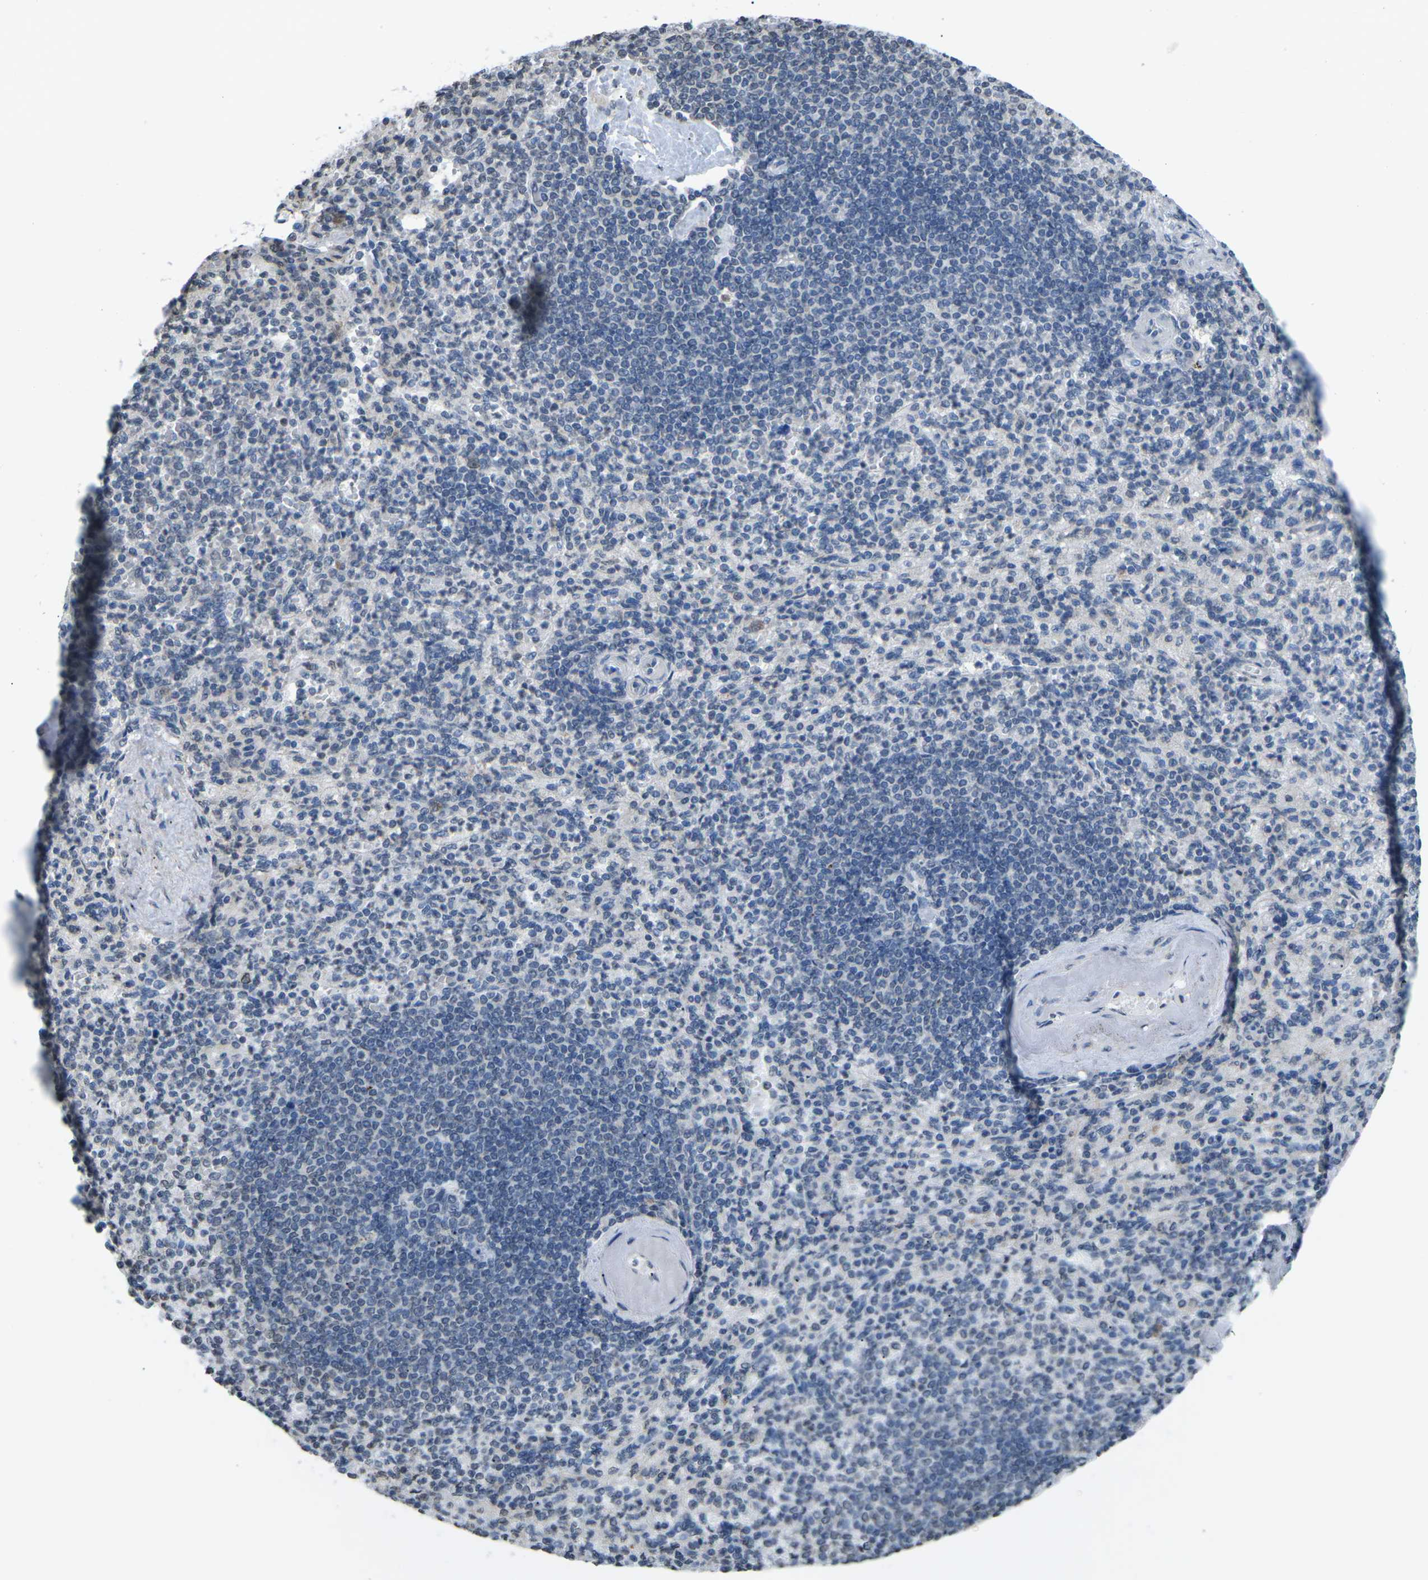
{"staining": {"intensity": "negative", "quantity": "none", "location": "none"}, "tissue": "spleen", "cell_type": "Cells in red pulp", "image_type": "normal", "snomed": [{"axis": "morphology", "description": "Normal tissue, NOS"}, {"axis": "topography", "description": "Spleen"}], "caption": "Protein analysis of unremarkable spleen exhibits no significant positivity in cells in red pulp. (IHC, brightfield microscopy, high magnification).", "gene": "TFR2", "patient": {"sex": "female", "age": 74}}